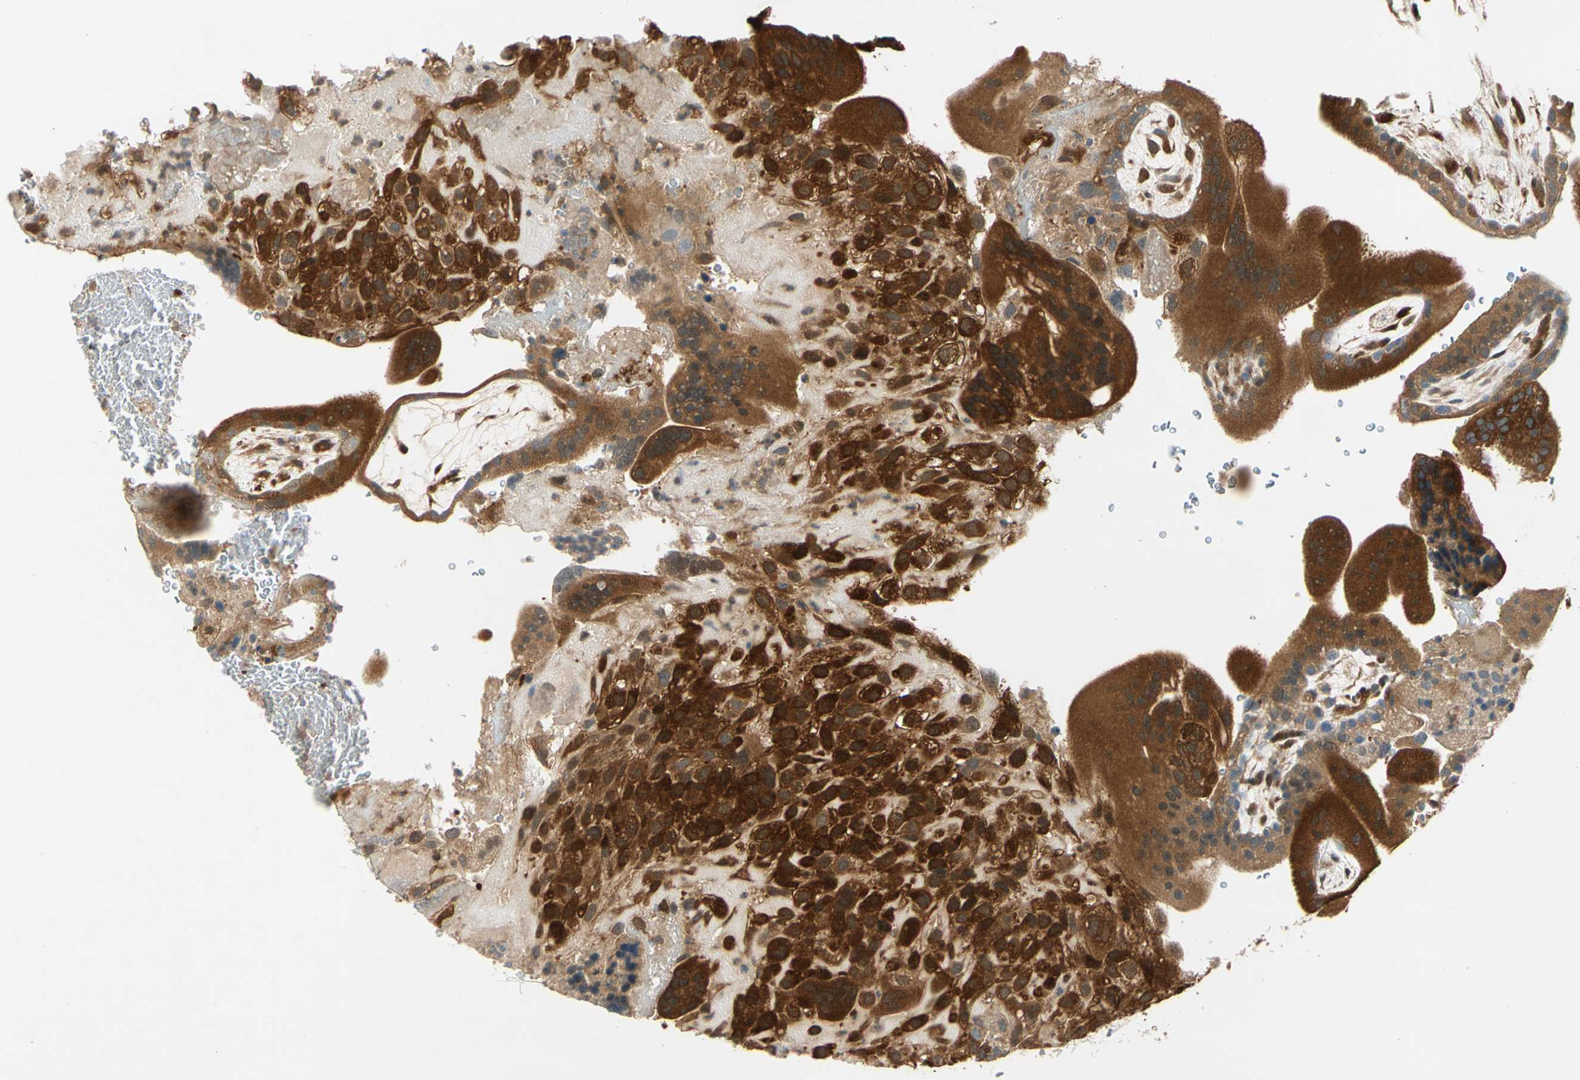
{"staining": {"intensity": "strong", "quantity": ">75%", "location": "cytoplasmic/membranous"}, "tissue": "placenta", "cell_type": "Decidual cells", "image_type": "normal", "snomed": [{"axis": "morphology", "description": "Normal tissue, NOS"}, {"axis": "topography", "description": "Placenta"}], "caption": "Immunohistochemical staining of benign human placenta reveals high levels of strong cytoplasmic/membranous staining in about >75% of decidual cells.", "gene": "WIPI1", "patient": {"sex": "female", "age": 19}}